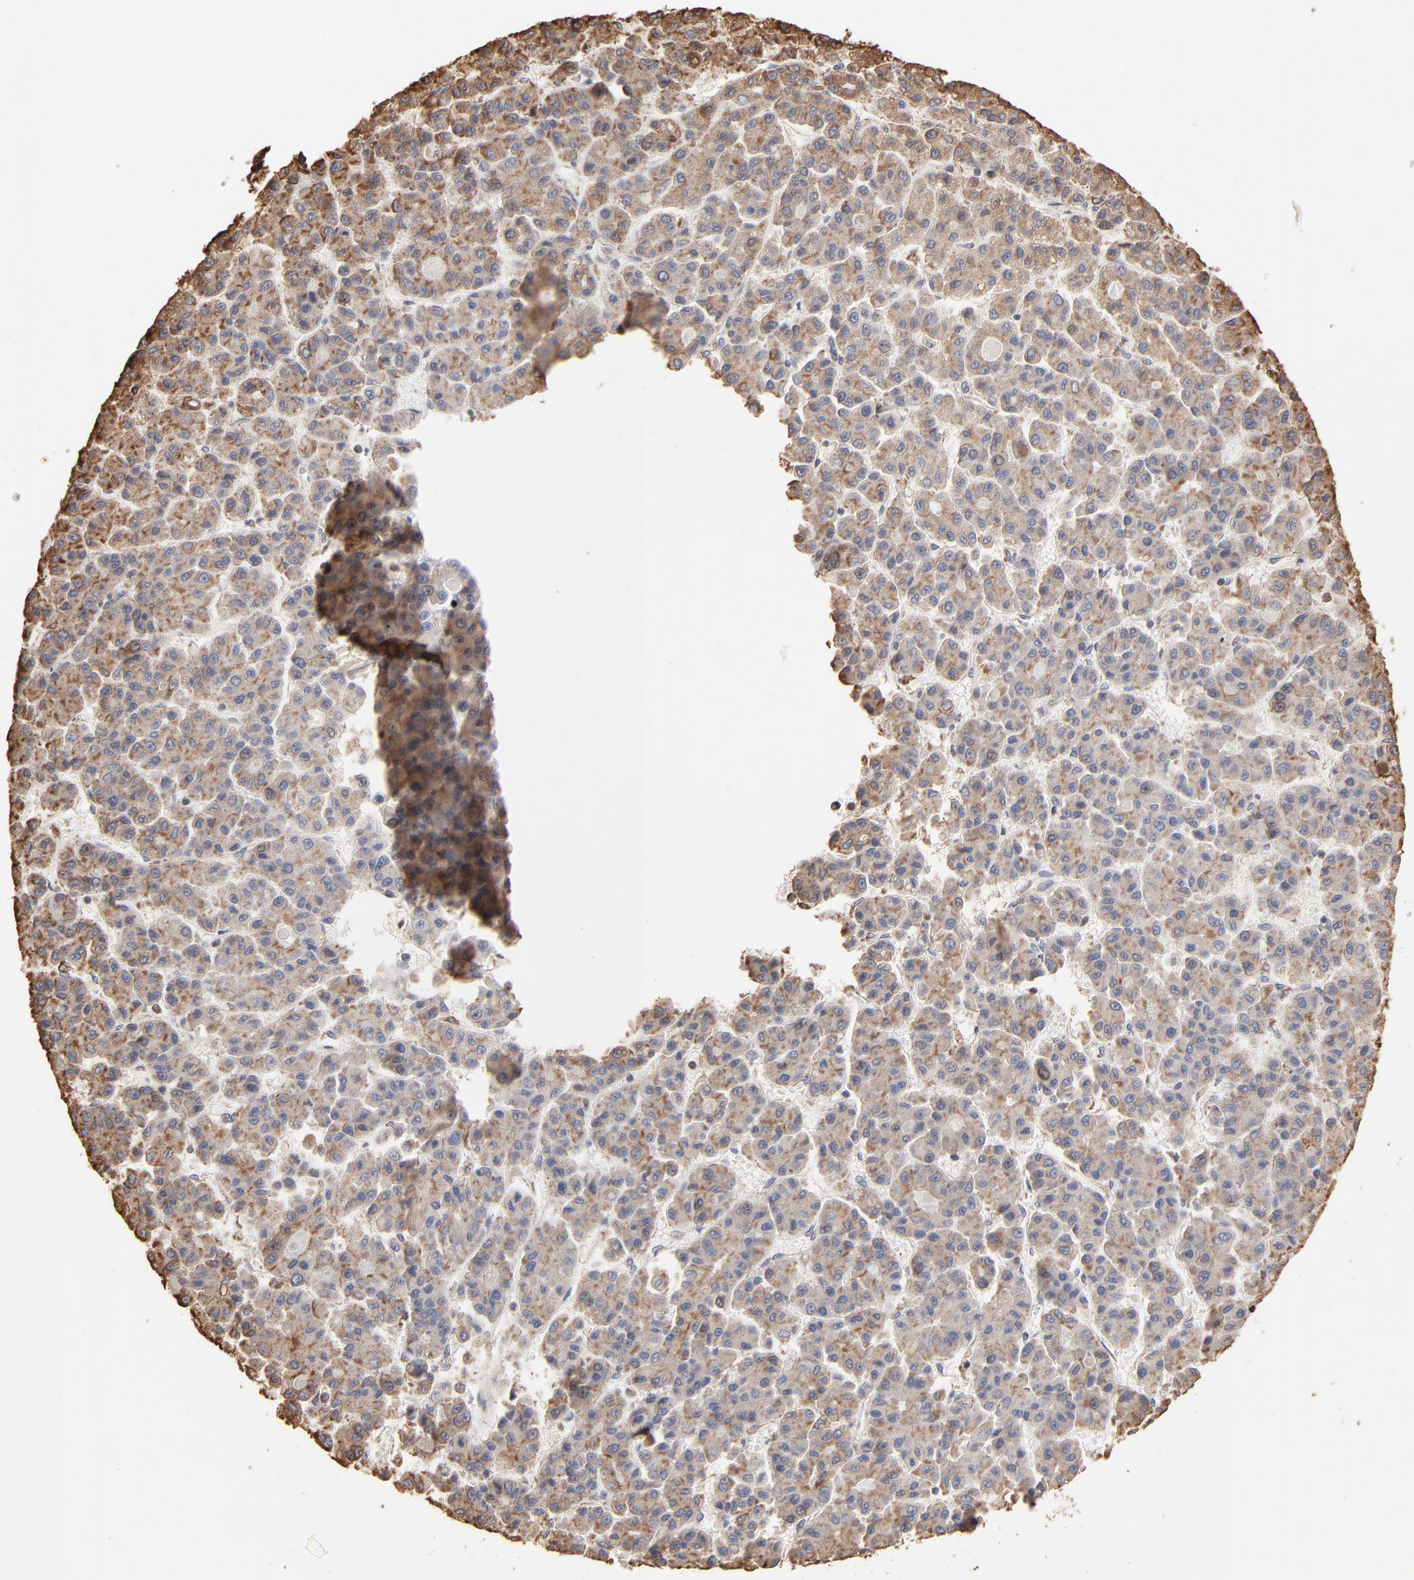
{"staining": {"intensity": "moderate", "quantity": ">75%", "location": "cytoplasmic/membranous"}, "tissue": "liver cancer", "cell_type": "Tumor cells", "image_type": "cancer", "snomed": [{"axis": "morphology", "description": "Carcinoma, Hepatocellular, NOS"}, {"axis": "topography", "description": "Liver"}], "caption": "The immunohistochemical stain labels moderate cytoplasmic/membranous positivity in tumor cells of liver cancer (hepatocellular carcinoma) tissue.", "gene": "PDIA3", "patient": {"sex": "male", "age": 70}}